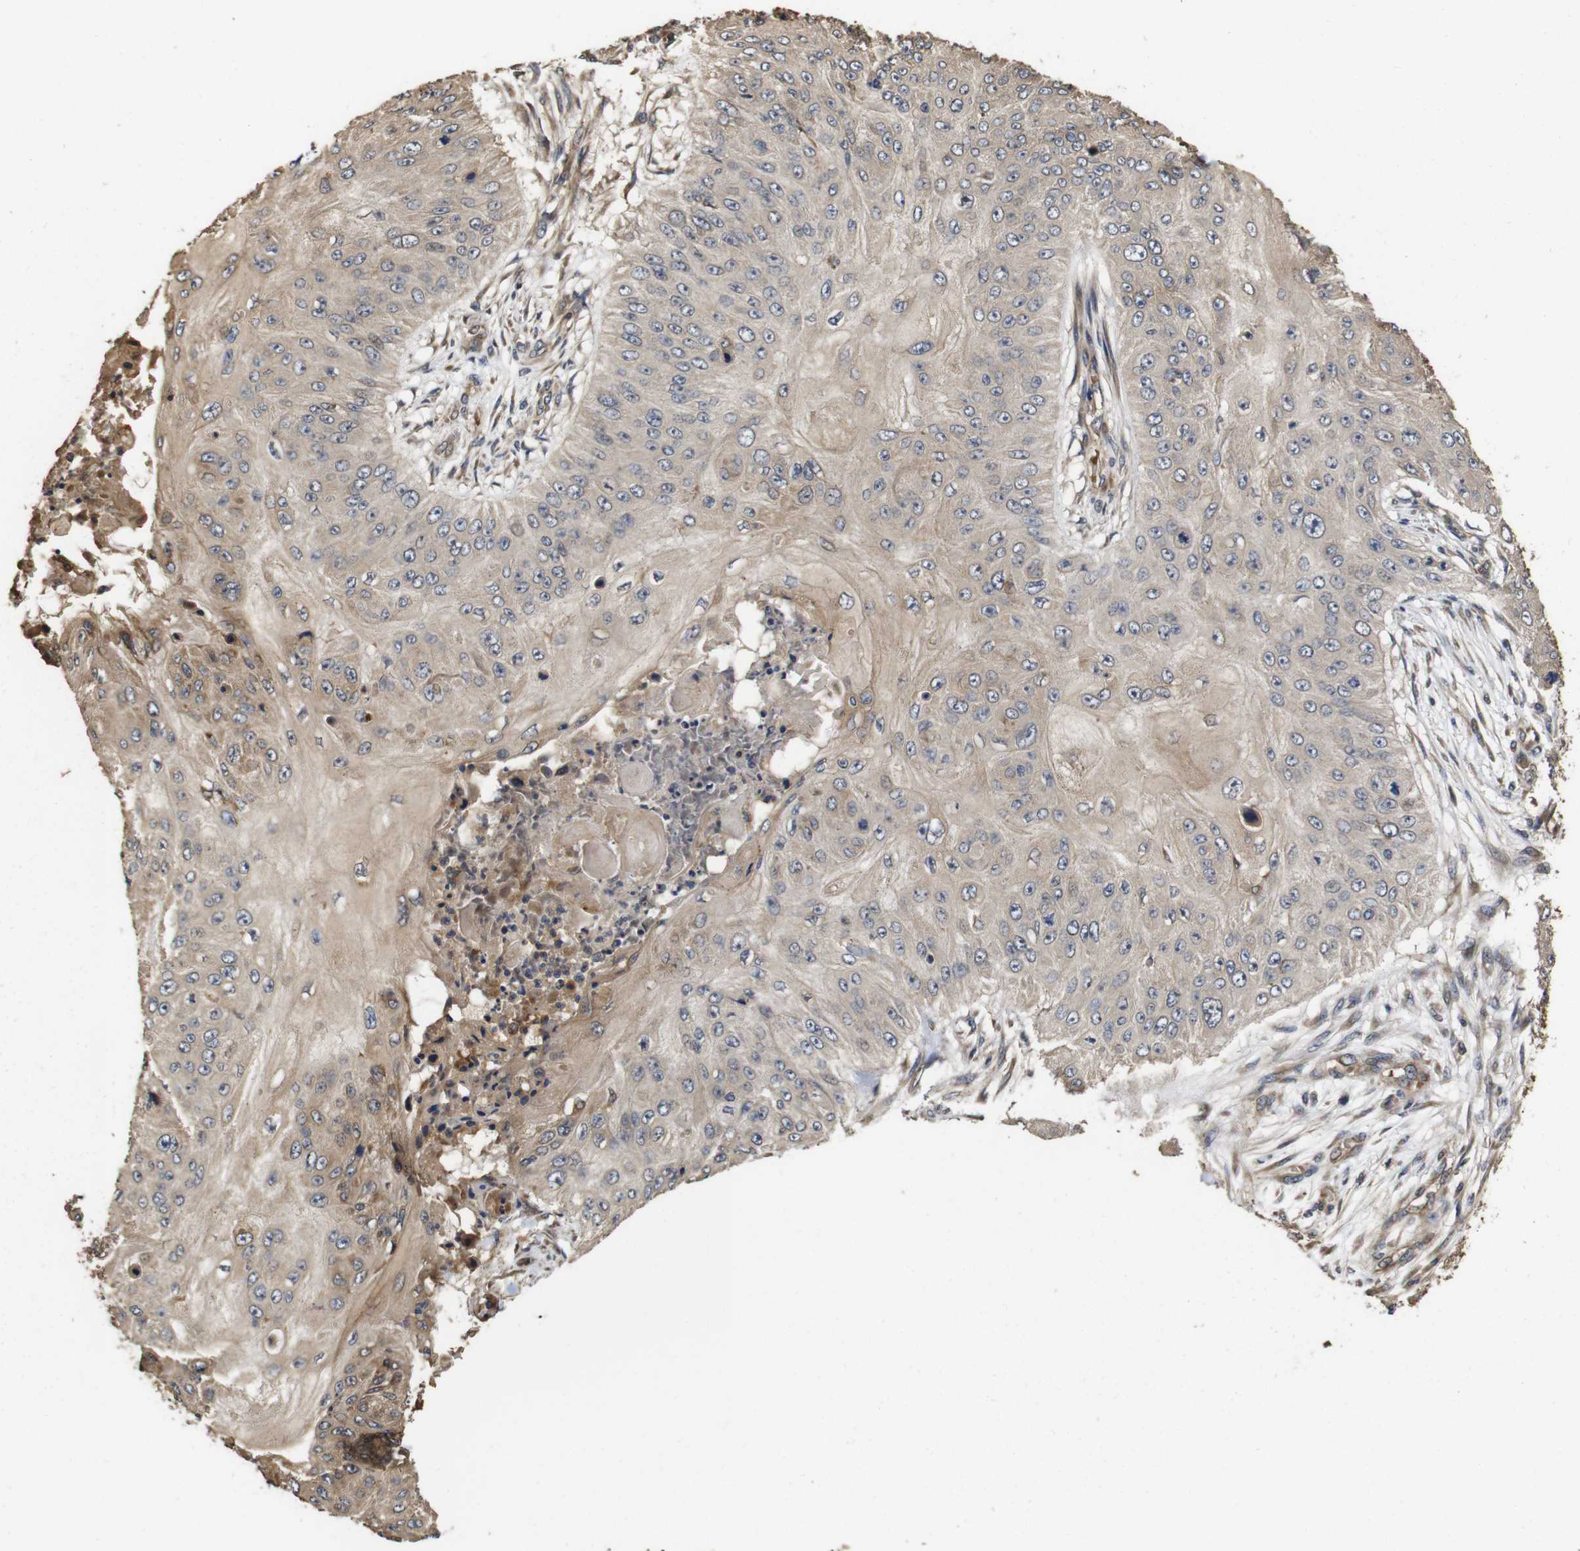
{"staining": {"intensity": "weak", "quantity": ">75%", "location": "cytoplasmic/membranous"}, "tissue": "skin cancer", "cell_type": "Tumor cells", "image_type": "cancer", "snomed": [{"axis": "morphology", "description": "Squamous cell carcinoma, NOS"}, {"axis": "topography", "description": "Skin"}], "caption": "A brown stain highlights weak cytoplasmic/membranous staining of a protein in human squamous cell carcinoma (skin) tumor cells.", "gene": "PTPN14", "patient": {"sex": "female", "age": 80}}